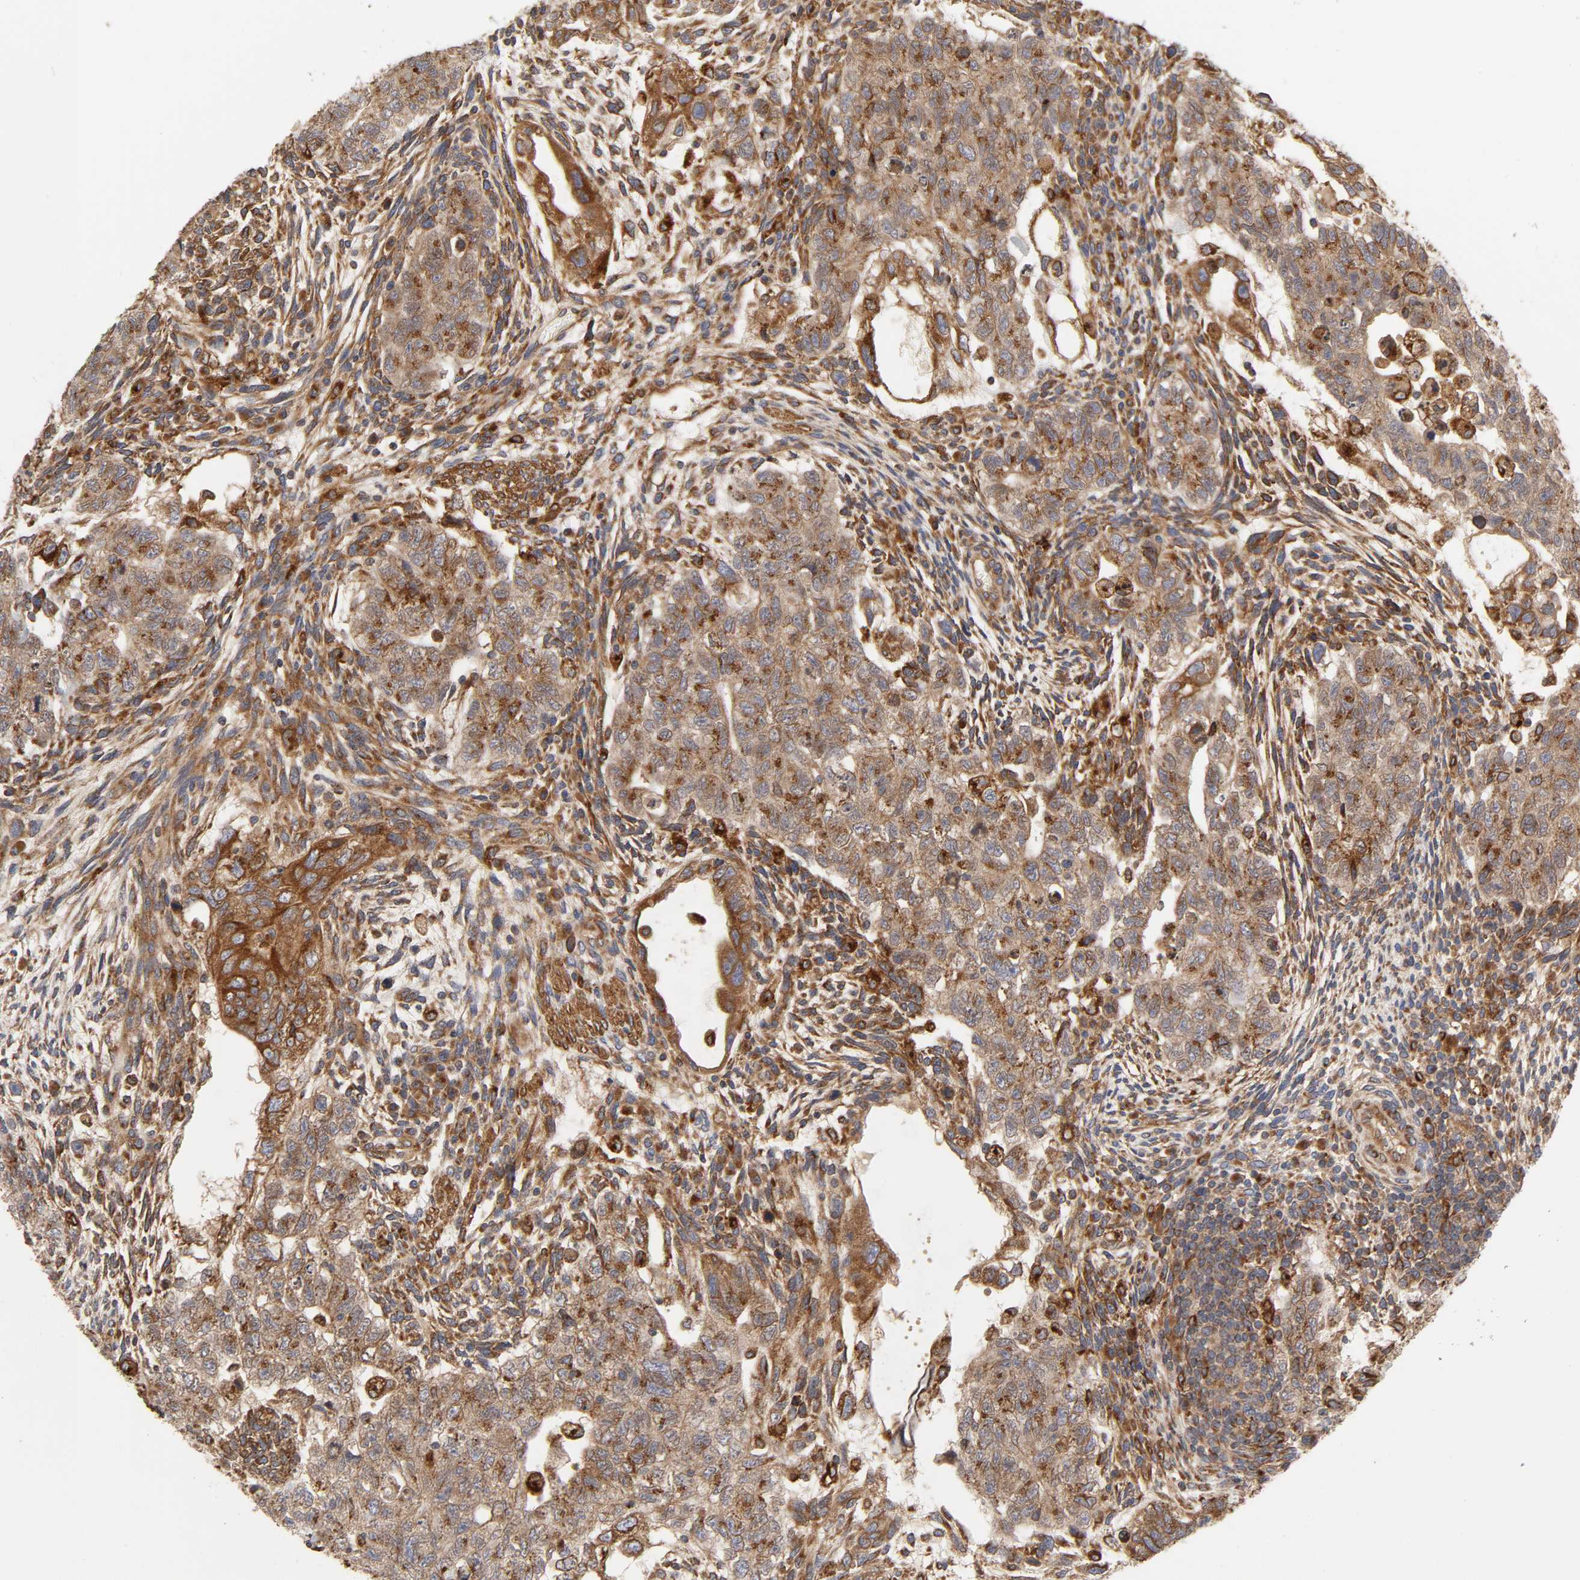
{"staining": {"intensity": "moderate", "quantity": ">75%", "location": "cytoplasmic/membranous"}, "tissue": "testis cancer", "cell_type": "Tumor cells", "image_type": "cancer", "snomed": [{"axis": "morphology", "description": "Normal tissue, NOS"}, {"axis": "morphology", "description": "Carcinoma, Embryonal, NOS"}, {"axis": "topography", "description": "Testis"}], "caption": "The photomicrograph shows a brown stain indicating the presence of a protein in the cytoplasmic/membranous of tumor cells in testis cancer (embryonal carcinoma). The staining is performed using DAB brown chromogen to label protein expression. The nuclei are counter-stained blue using hematoxylin.", "gene": "GNPTG", "patient": {"sex": "male", "age": 36}}